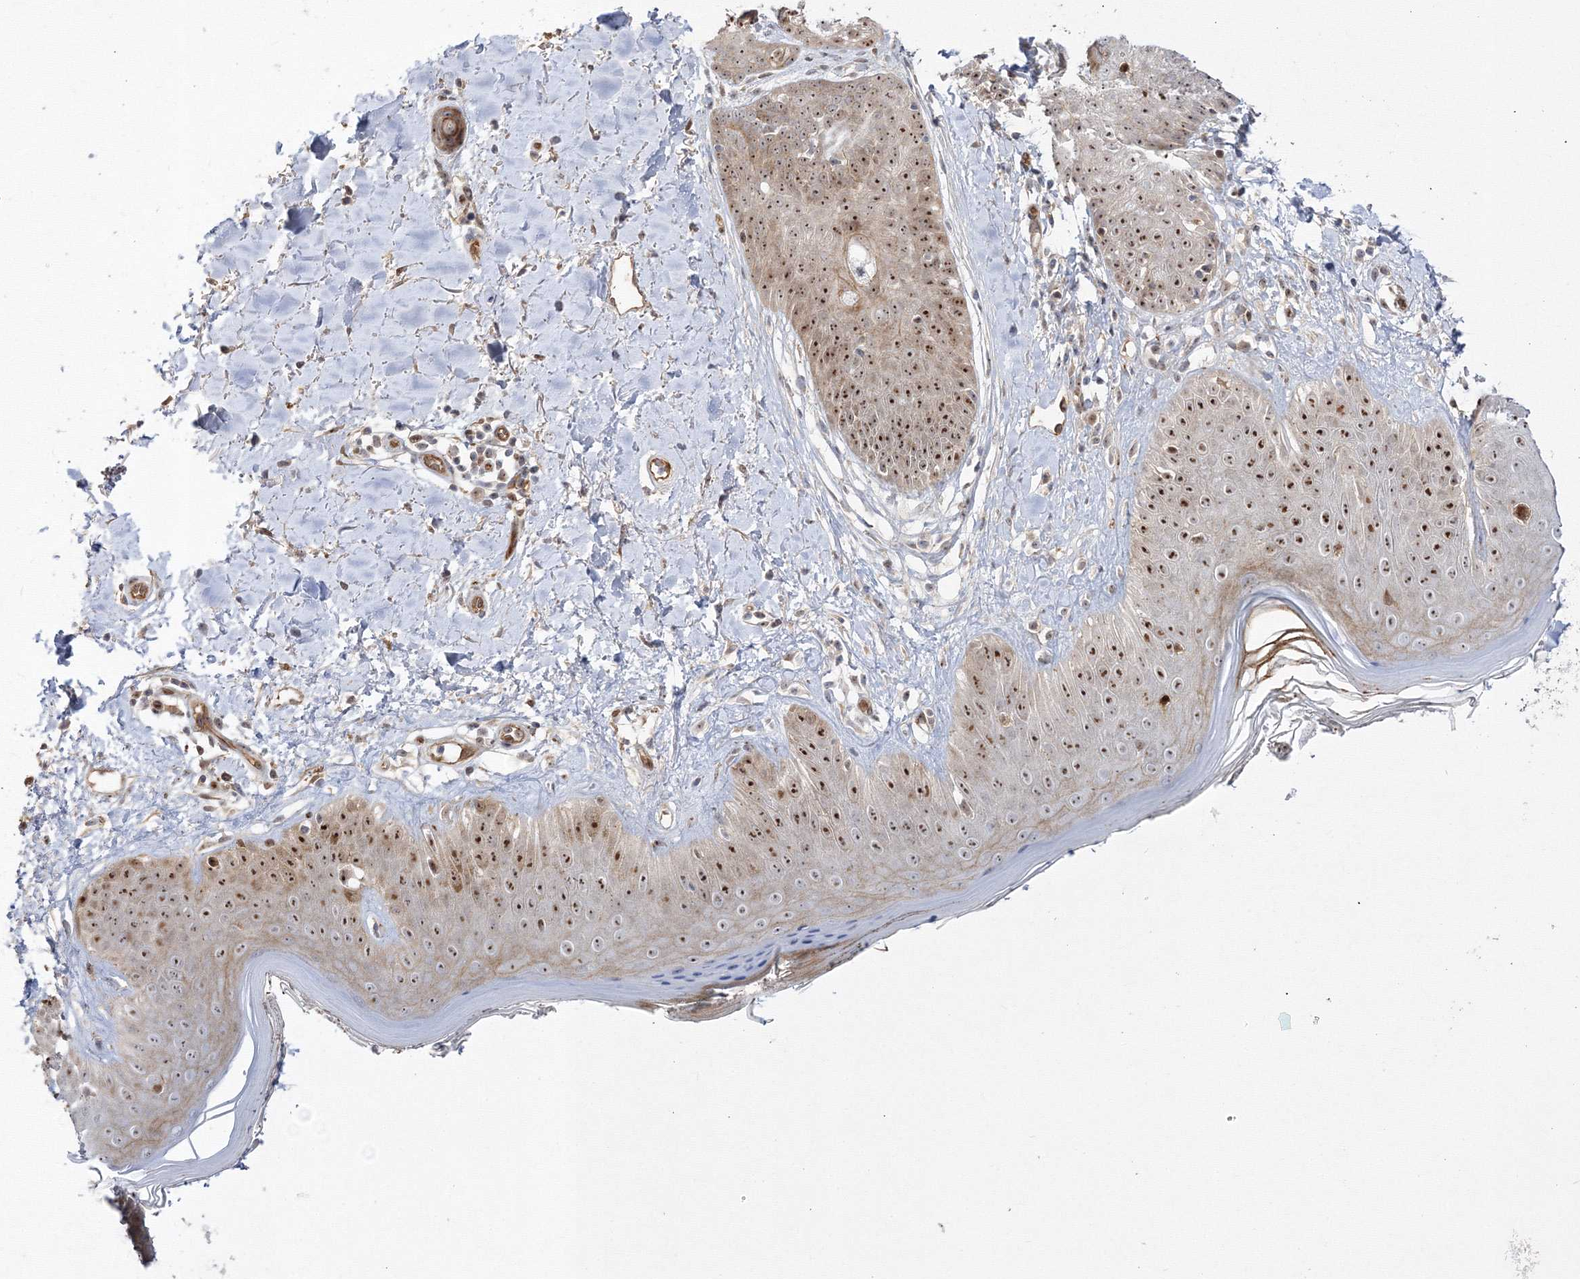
{"staining": {"intensity": "weak", "quantity": ">75%", "location": "cytoplasmic/membranous"}, "tissue": "skin", "cell_type": "Fibroblasts", "image_type": "normal", "snomed": [{"axis": "morphology", "description": "Normal tissue, NOS"}, {"axis": "topography", "description": "Skin"}], "caption": "IHC photomicrograph of unremarkable skin: skin stained using immunohistochemistry (IHC) shows low levels of weak protein expression localized specifically in the cytoplasmic/membranous of fibroblasts, appearing as a cytoplasmic/membranous brown color.", "gene": "NPM3", "patient": {"sex": "female", "age": 64}}